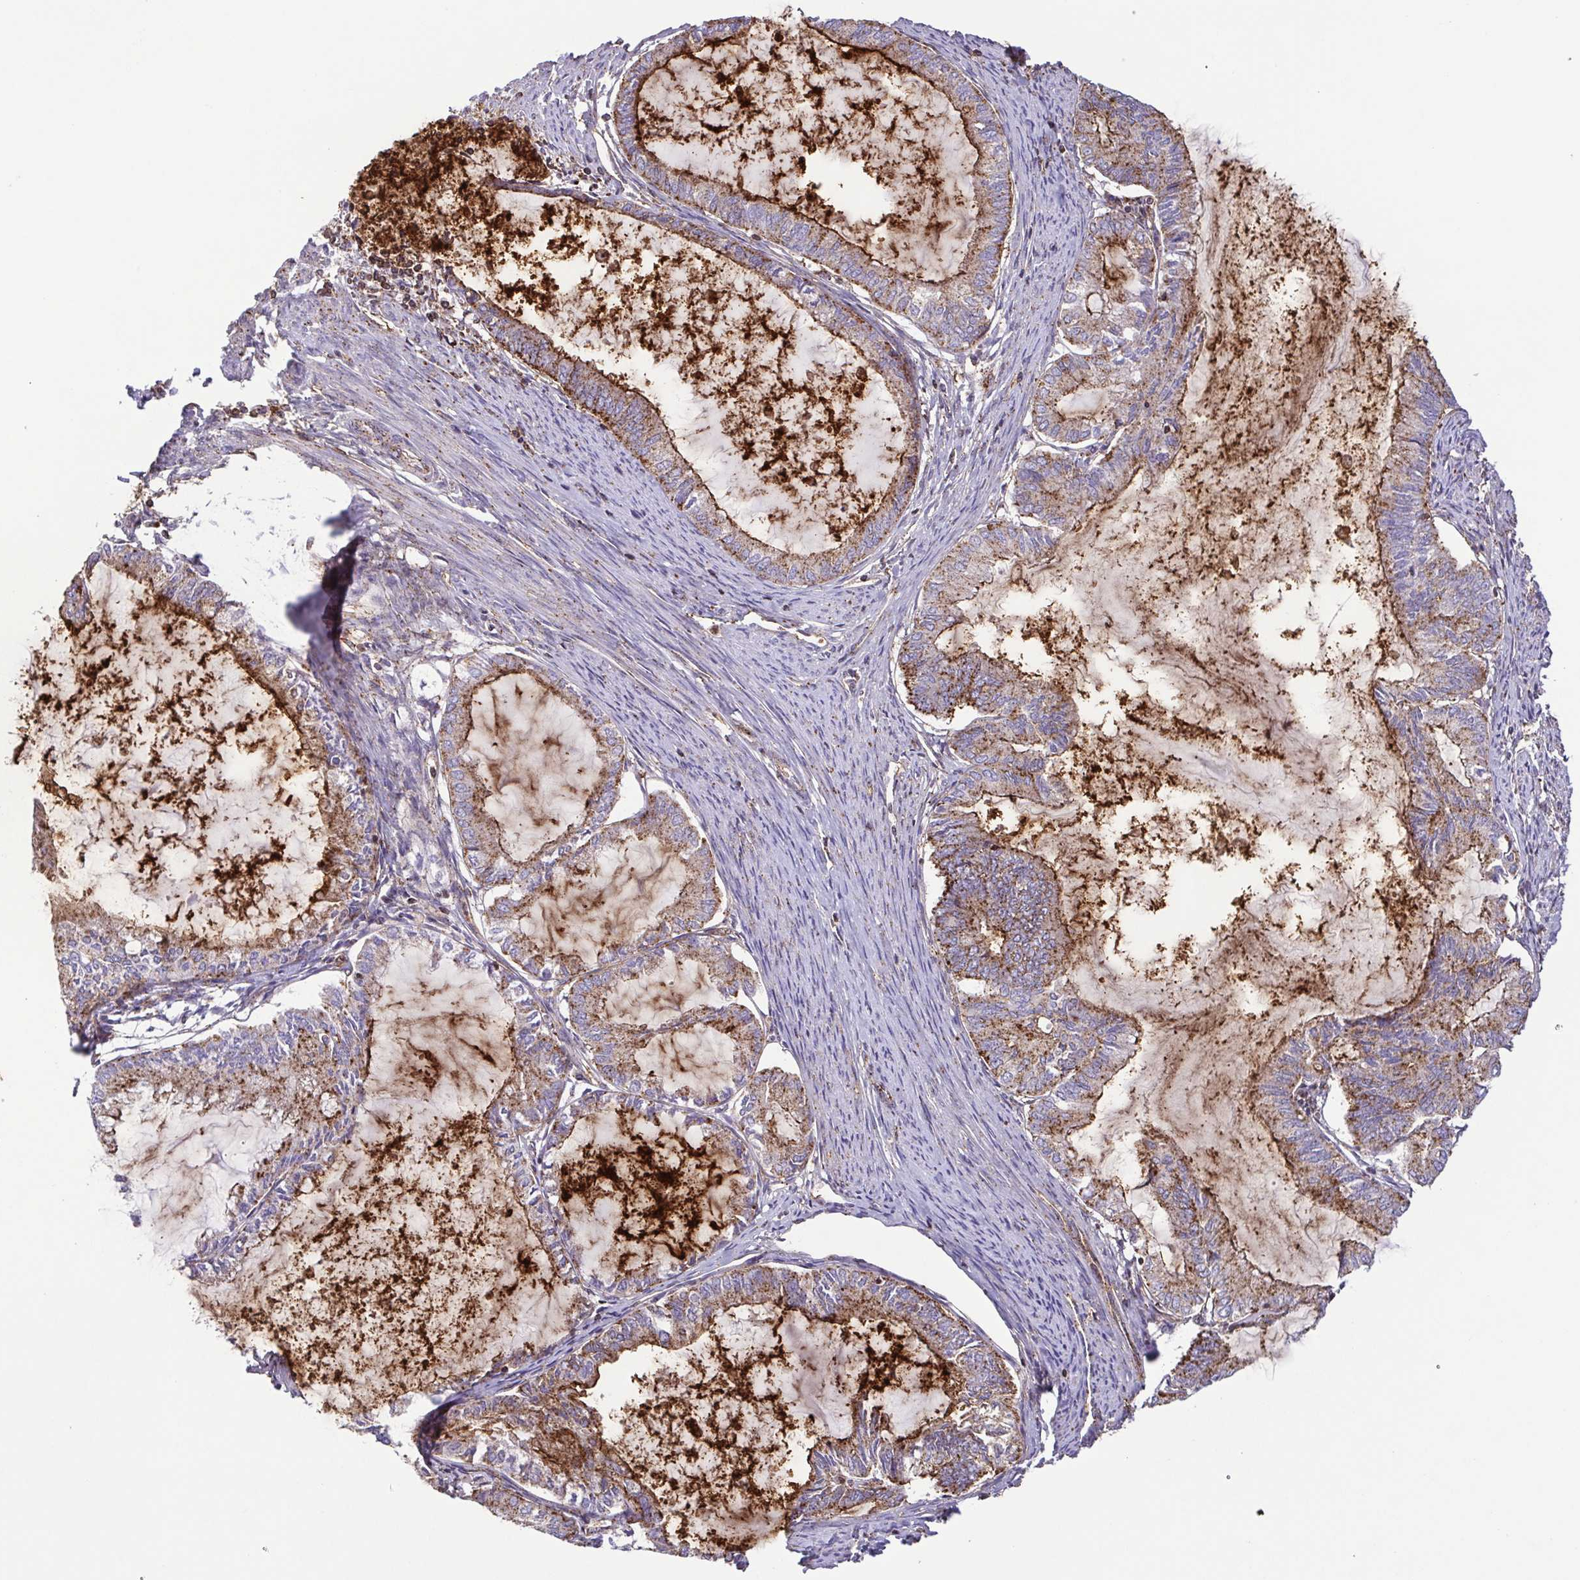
{"staining": {"intensity": "weak", "quantity": "25%-75%", "location": "cytoplasmic/membranous"}, "tissue": "endometrial cancer", "cell_type": "Tumor cells", "image_type": "cancer", "snomed": [{"axis": "morphology", "description": "Adenocarcinoma, NOS"}, {"axis": "topography", "description": "Endometrium"}], "caption": "Human endometrial cancer (adenocarcinoma) stained with a brown dye exhibits weak cytoplasmic/membranous positive expression in about 25%-75% of tumor cells.", "gene": "CHMP1B", "patient": {"sex": "female", "age": 86}}